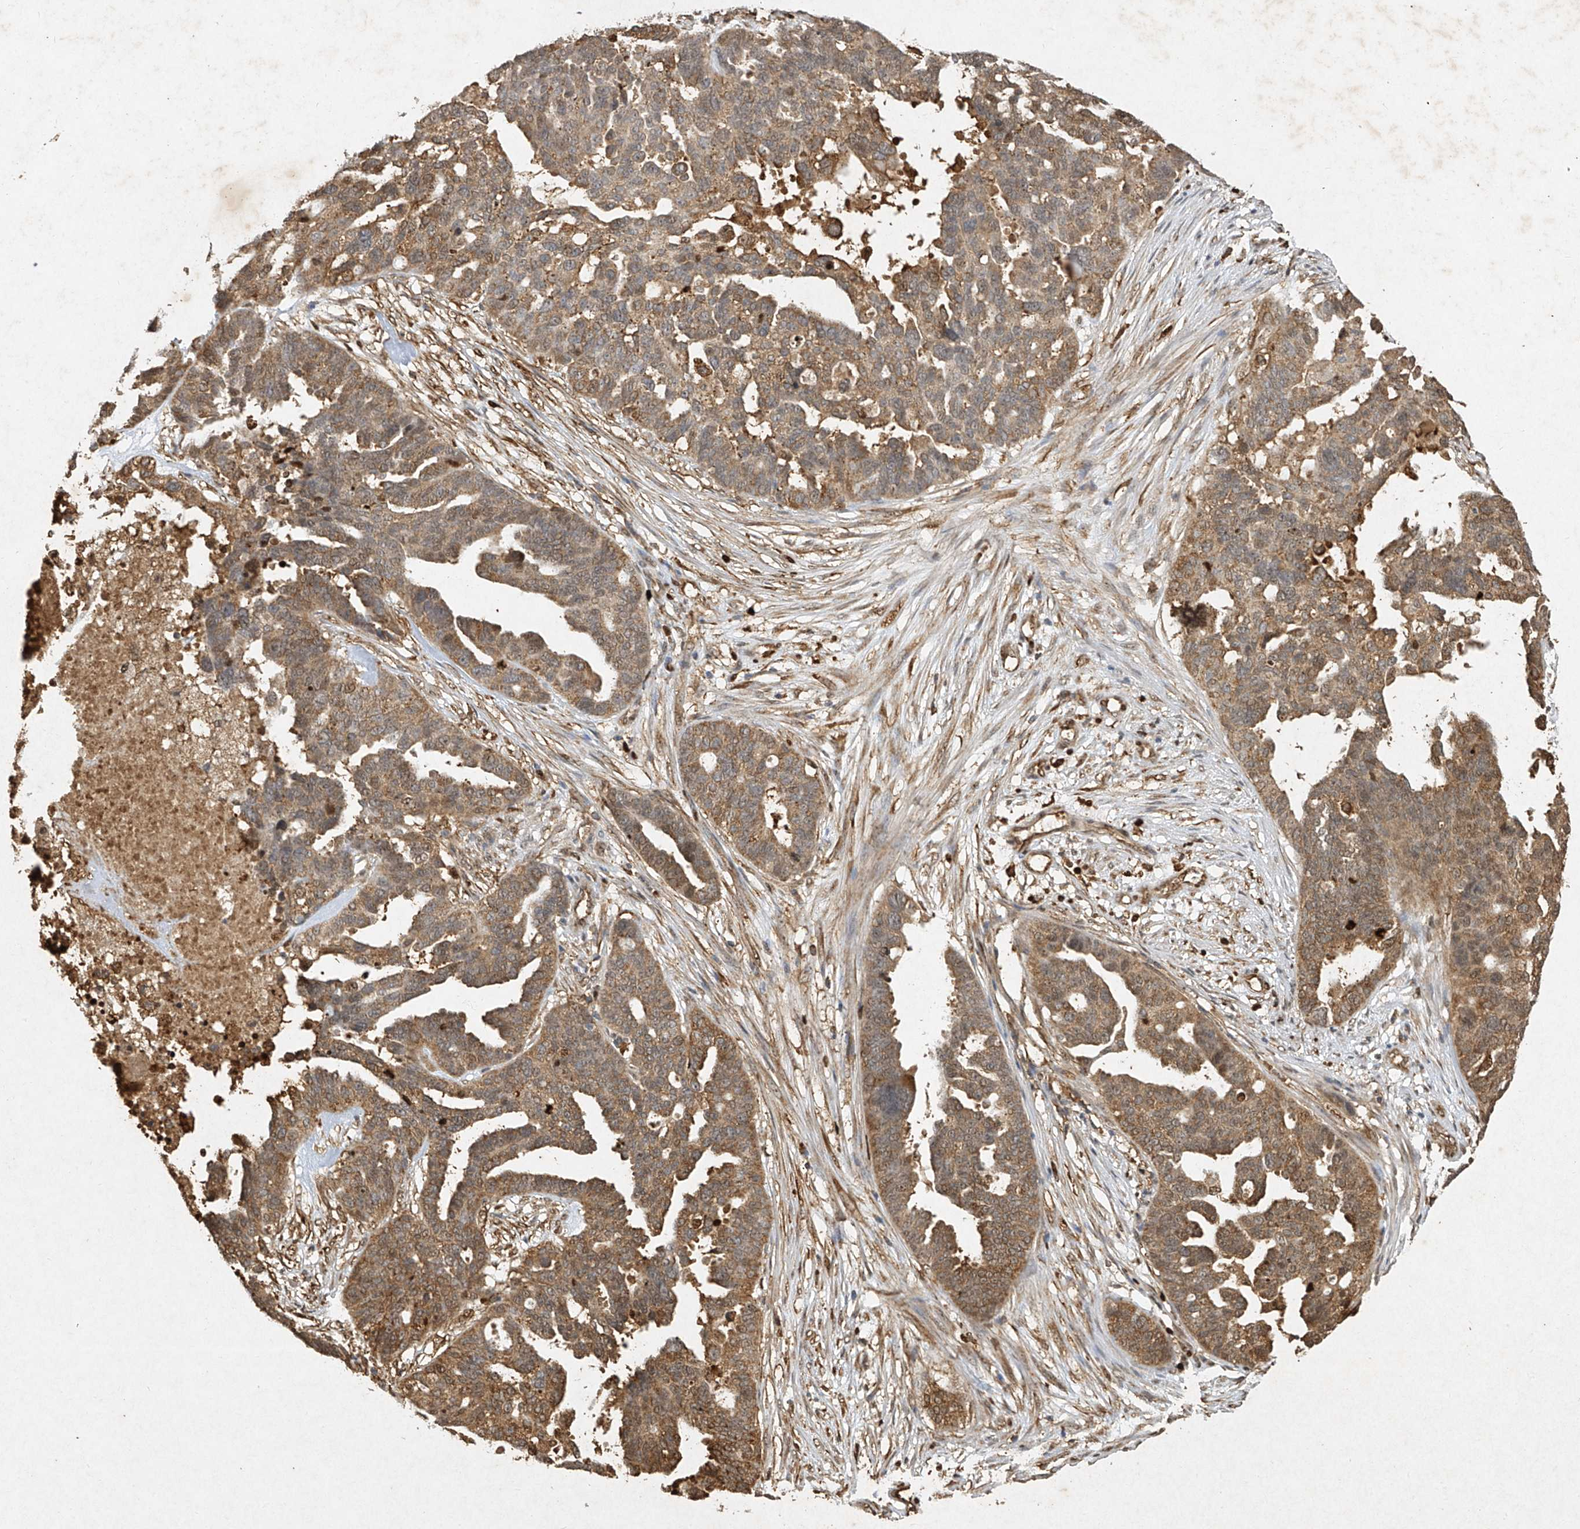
{"staining": {"intensity": "moderate", "quantity": "25%-75%", "location": "cytoplasmic/membranous,nuclear"}, "tissue": "ovarian cancer", "cell_type": "Tumor cells", "image_type": "cancer", "snomed": [{"axis": "morphology", "description": "Cystadenocarcinoma, serous, NOS"}, {"axis": "topography", "description": "Ovary"}], "caption": "About 25%-75% of tumor cells in ovarian cancer (serous cystadenocarcinoma) exhibit moderate cytoplasmic/membranous and nuclear protein positivity as visualized by brown immunohistochemical staining.", "gene": "ATRIP", "patient": {"sex": "female", "age": 59}}